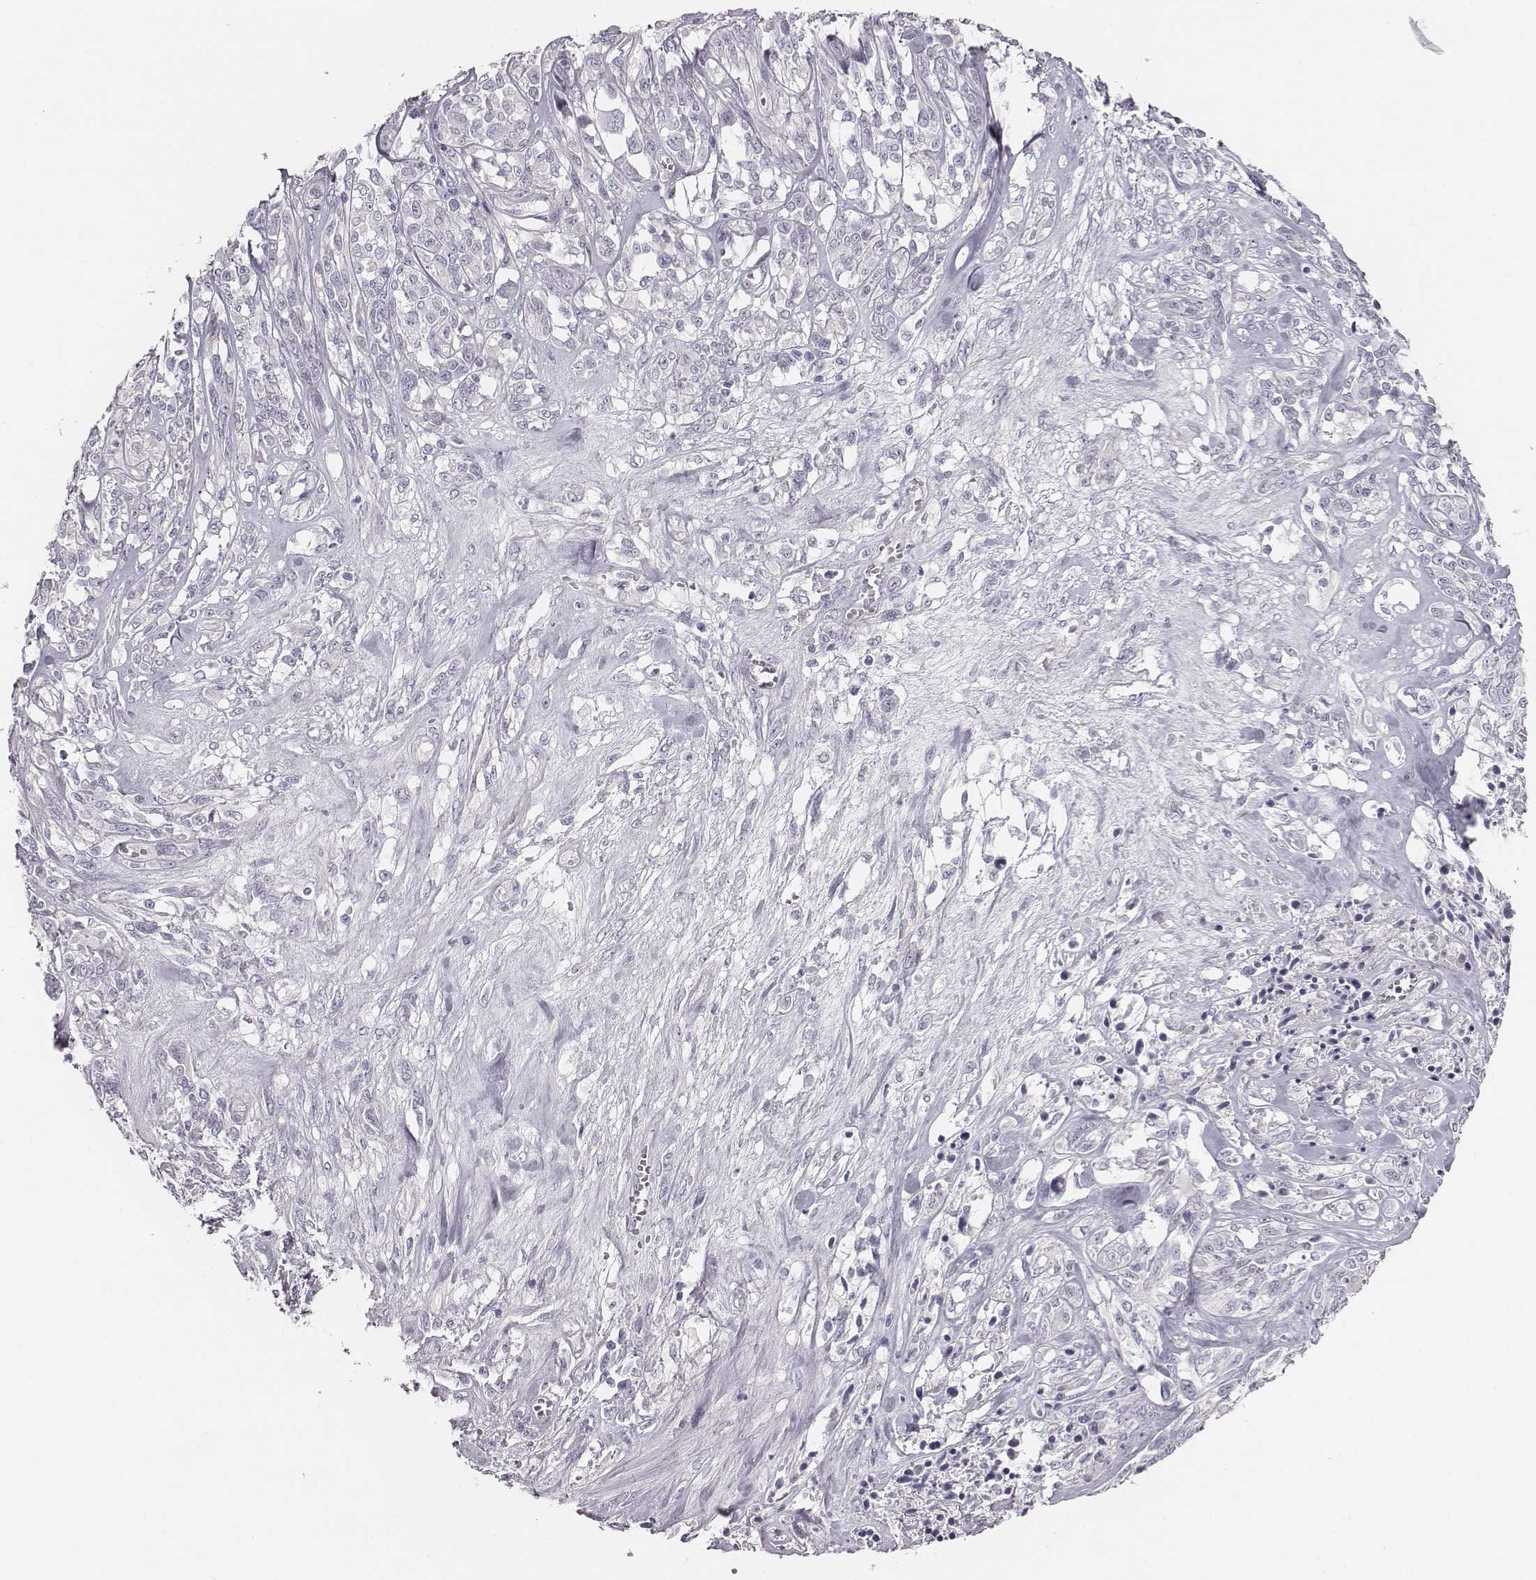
{"staining": {"intensity": "negative", "quantity": "none", "location": "none"}, "tissue": "melanoma", "cell_type": "Tumor cells", "image_type": "cancer", "snomed": [{"axis": "morphology", "description": "Malignant melanoma, NOS"}, {"axis": "topography", "description": "Skin"}], "caption": "Protein analysis of melanoma exhibits no significant expression in tumor cells. (DAB IHC, high magnification).", "gene": "CACNG4", "patient": {"sex": "female", "age": 91}}